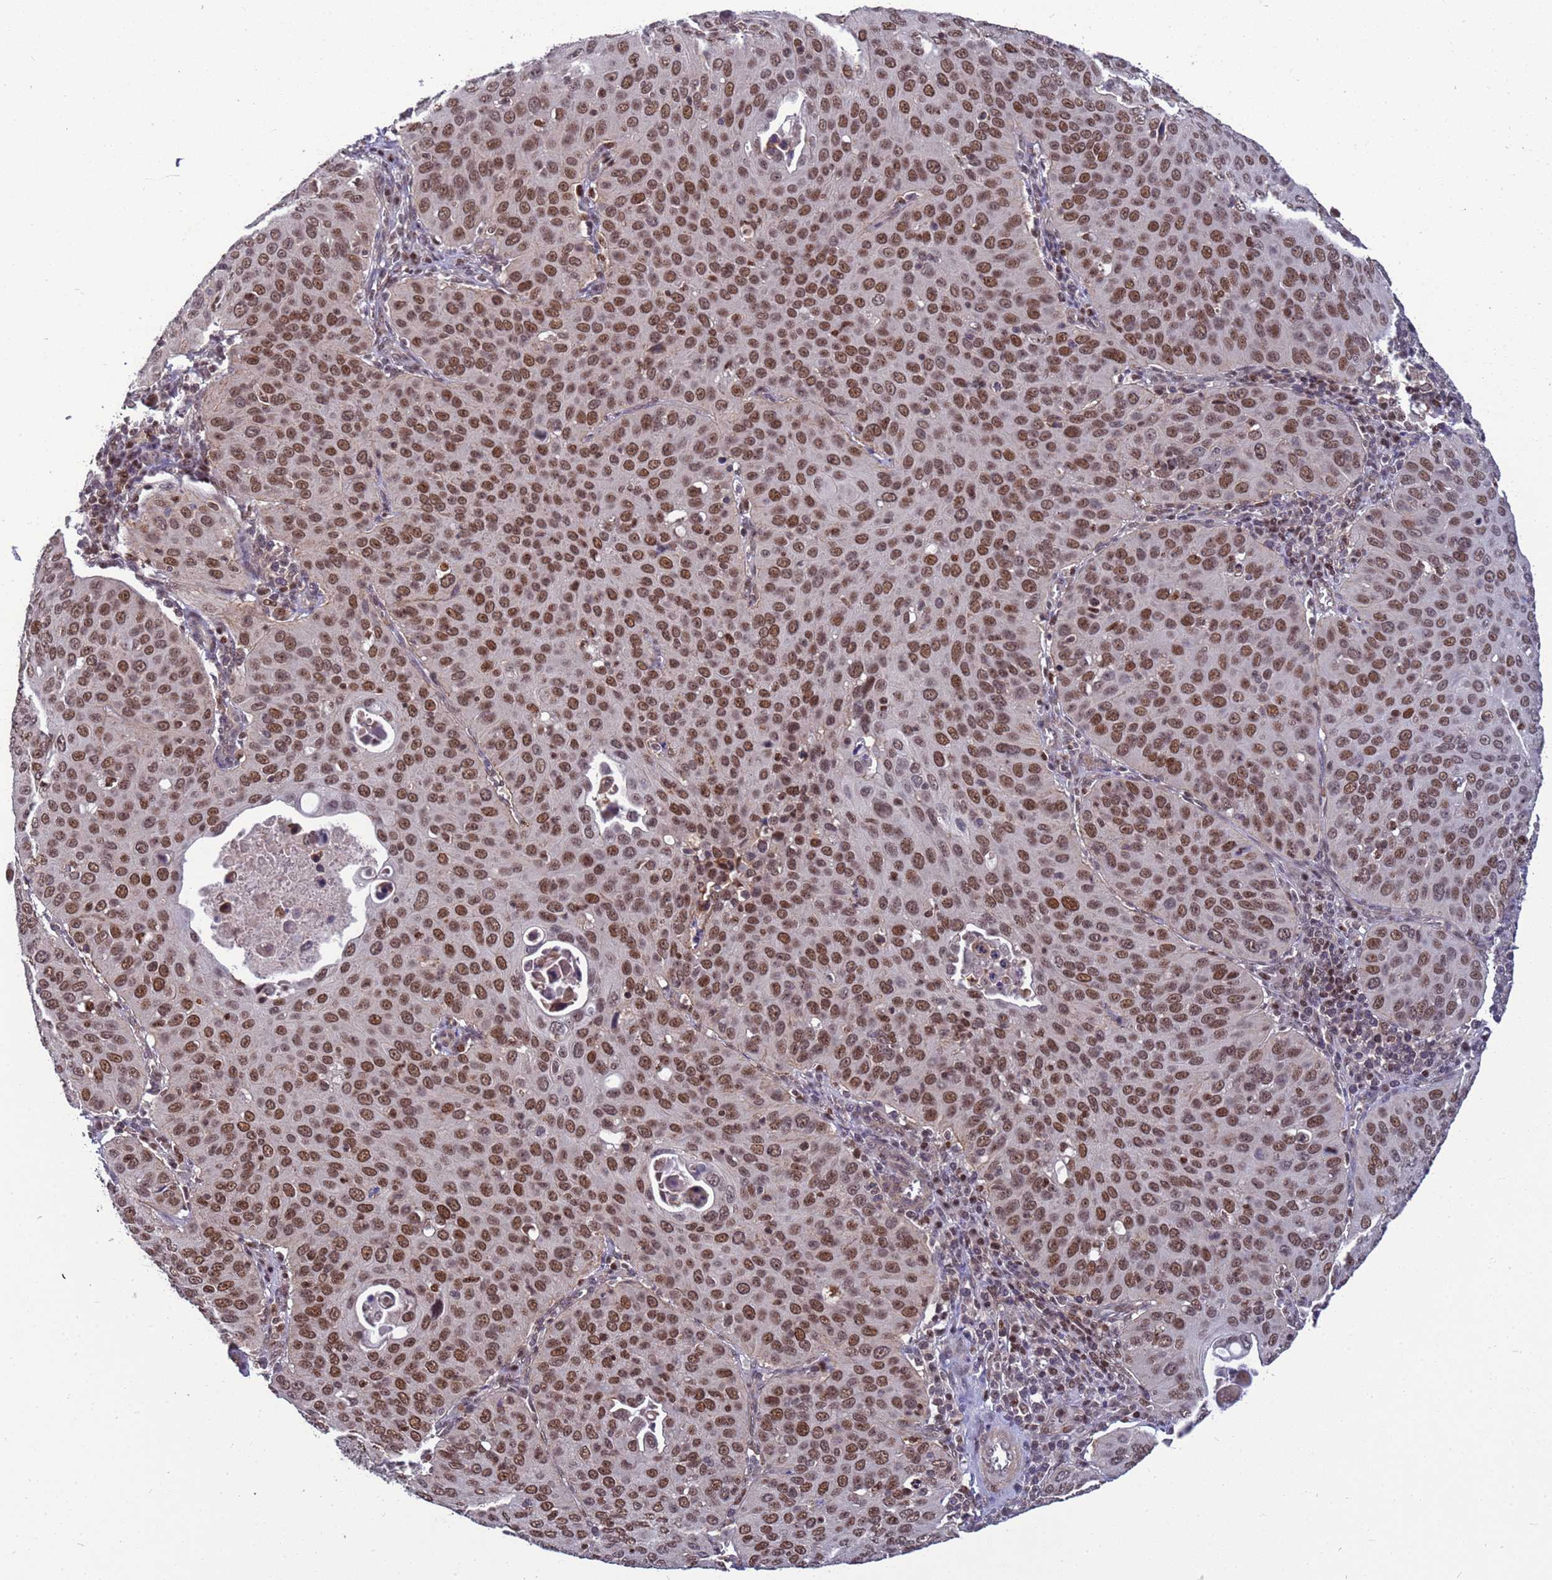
{"staining": {"intensity": "moderate", "quantity": ">75%", "location": "nuclear"}, "tissue": "cervical cancer", "cell_type": "Tumor cells", "image_type": "cancer", "snomed": [{"axis": "morphology", "description": "Squamous cell carcinoma, NOS"}, {"axis": "topography", "description": "Cervix"}], "caption": "Protein staining of cervical cancer tissue reveals moderate nuclear positivity in approximately >75% of tumor cells.", "gene": "NSL1", "patient": {"sex": "female", "age": 36}}